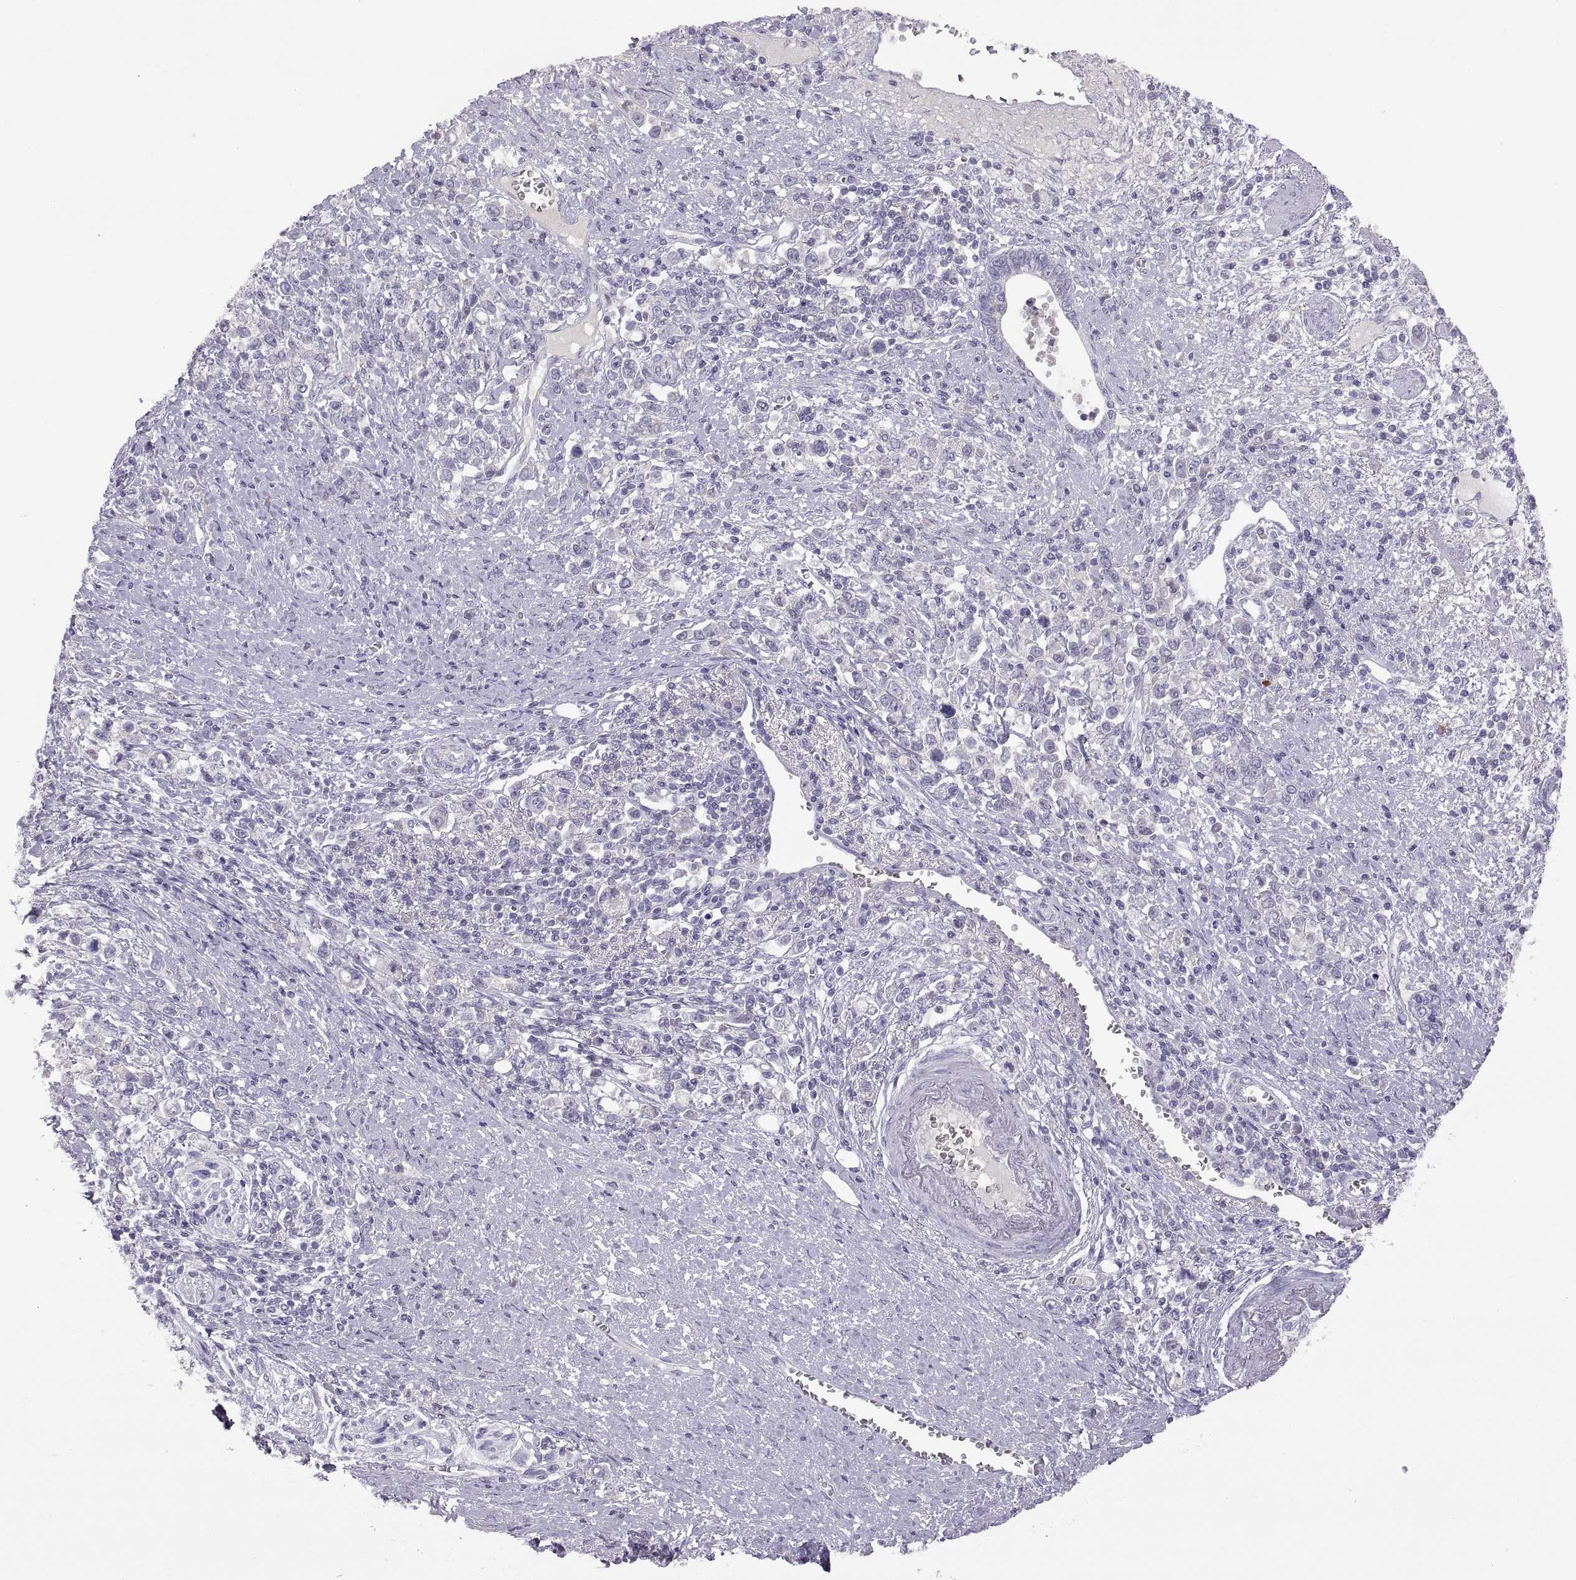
{"staining": {"intensity": "negative", "quantity": "none", "location": "none"}, "tissue": "stomach cancer", "cell_type": "Tumor cells", "image_type": "cancer", "snomed": [{"axis": "morphology", "description": "Adenocarcinoma, NOS"}, {"axis": "topography", "description": "Stomach"}], "caption": "Tumor cells show no significant positivity in adenocarcinoma (stomach). (DAB (3,3'-diaminobenzidine) IHC with hematoxylin counter stain).", "gene": "TBX19", "patient": {"sex": "male", "age": 63}}